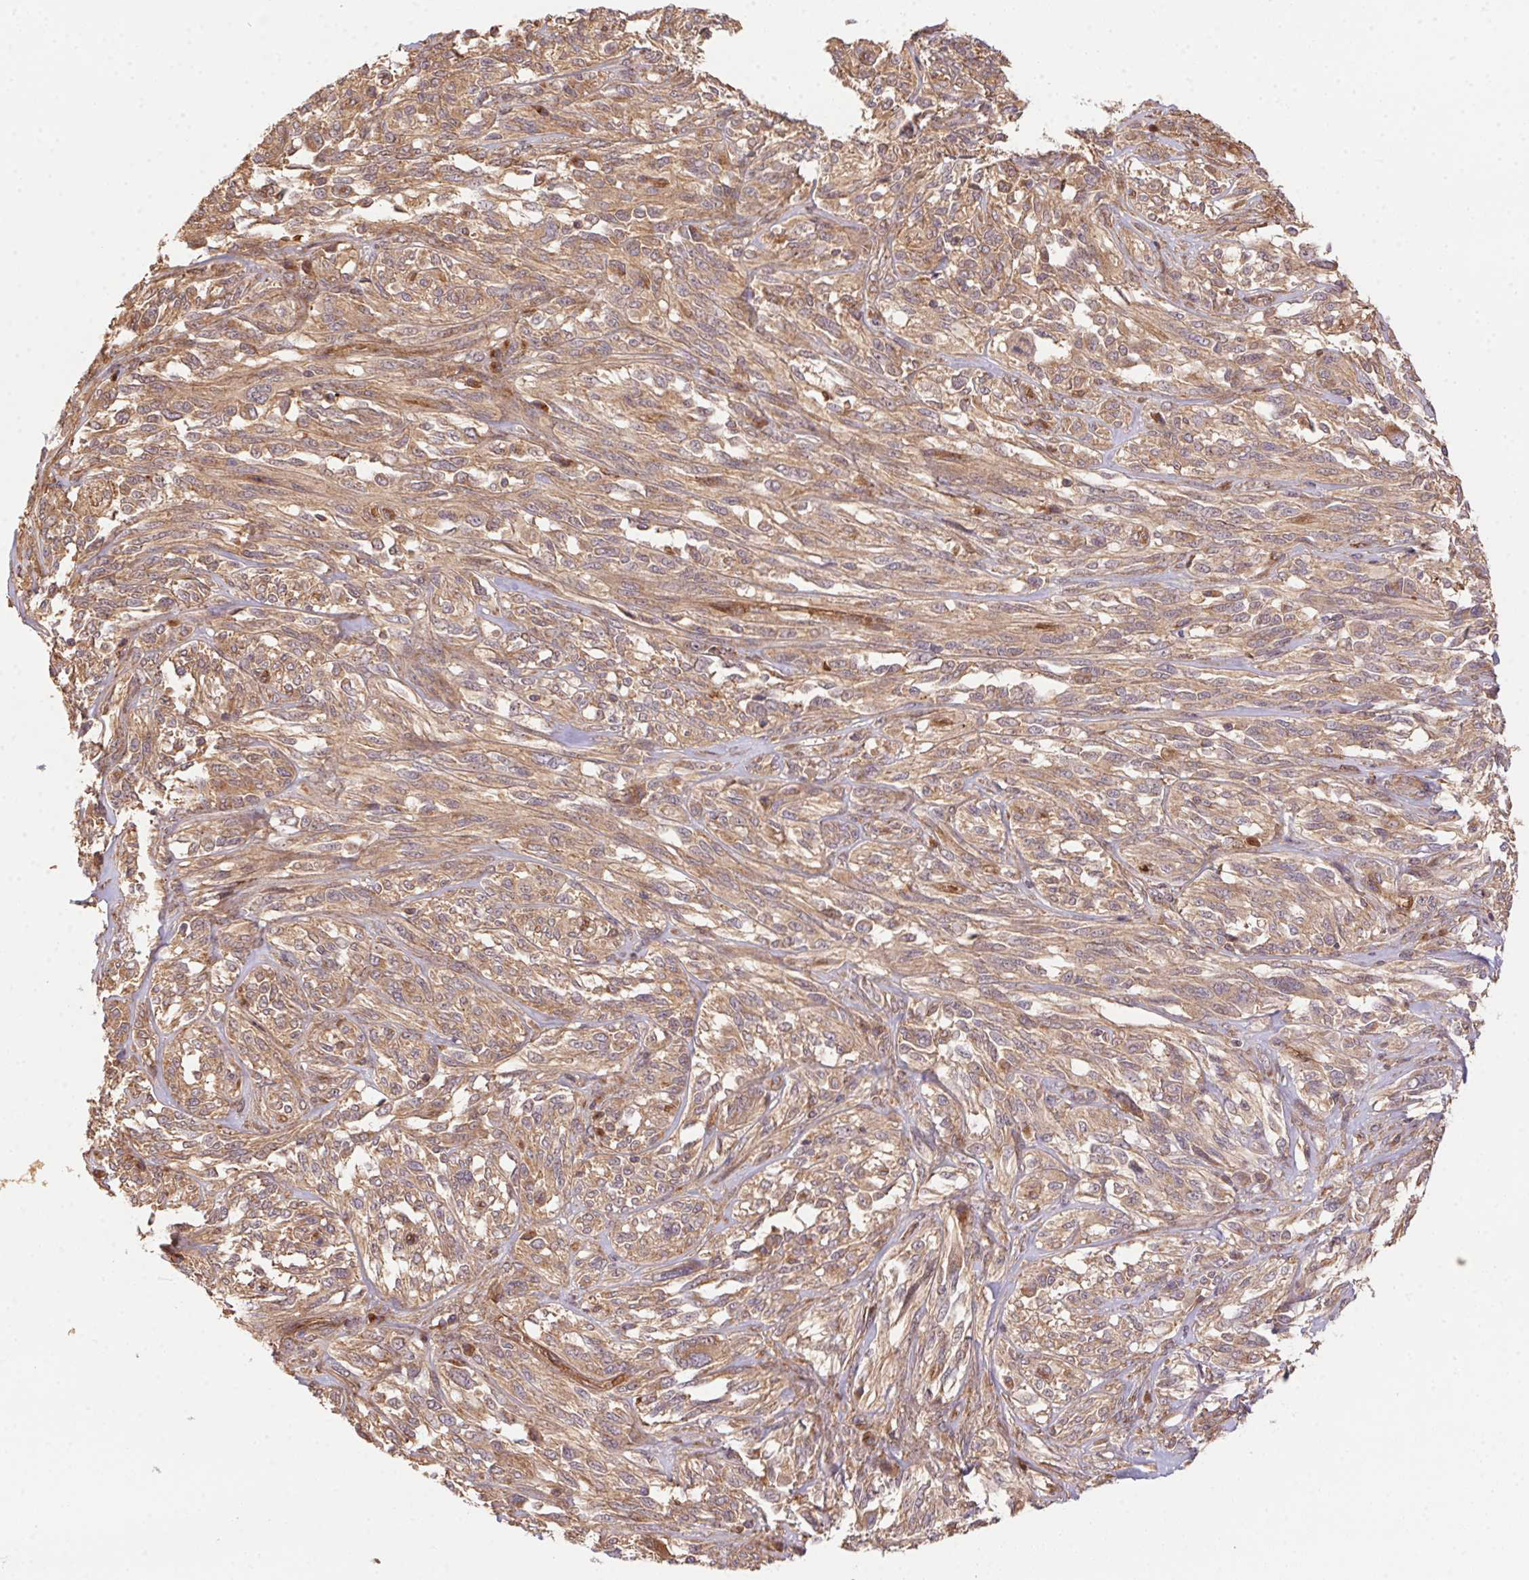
{"staining": {"intensity": "moderate", "quantity": ">75%", "location": "cytoplasmic/membranous"}, "tissue": "melanoma", "cell_type": "Tumor cells", "image_type": "cancer", "snomed": [{"axis": "morphology", "description": "Malignant melanoma, NOS"}, {"axis": "topography", "description": "Skin"}], "caption": "The immunohistochemical stain highlights moderate cytoplasmic/membranous staining in tumor cells of melanoma tissue.", "gene": "USE1", "patient": {"sex": "female", "age": 91}}